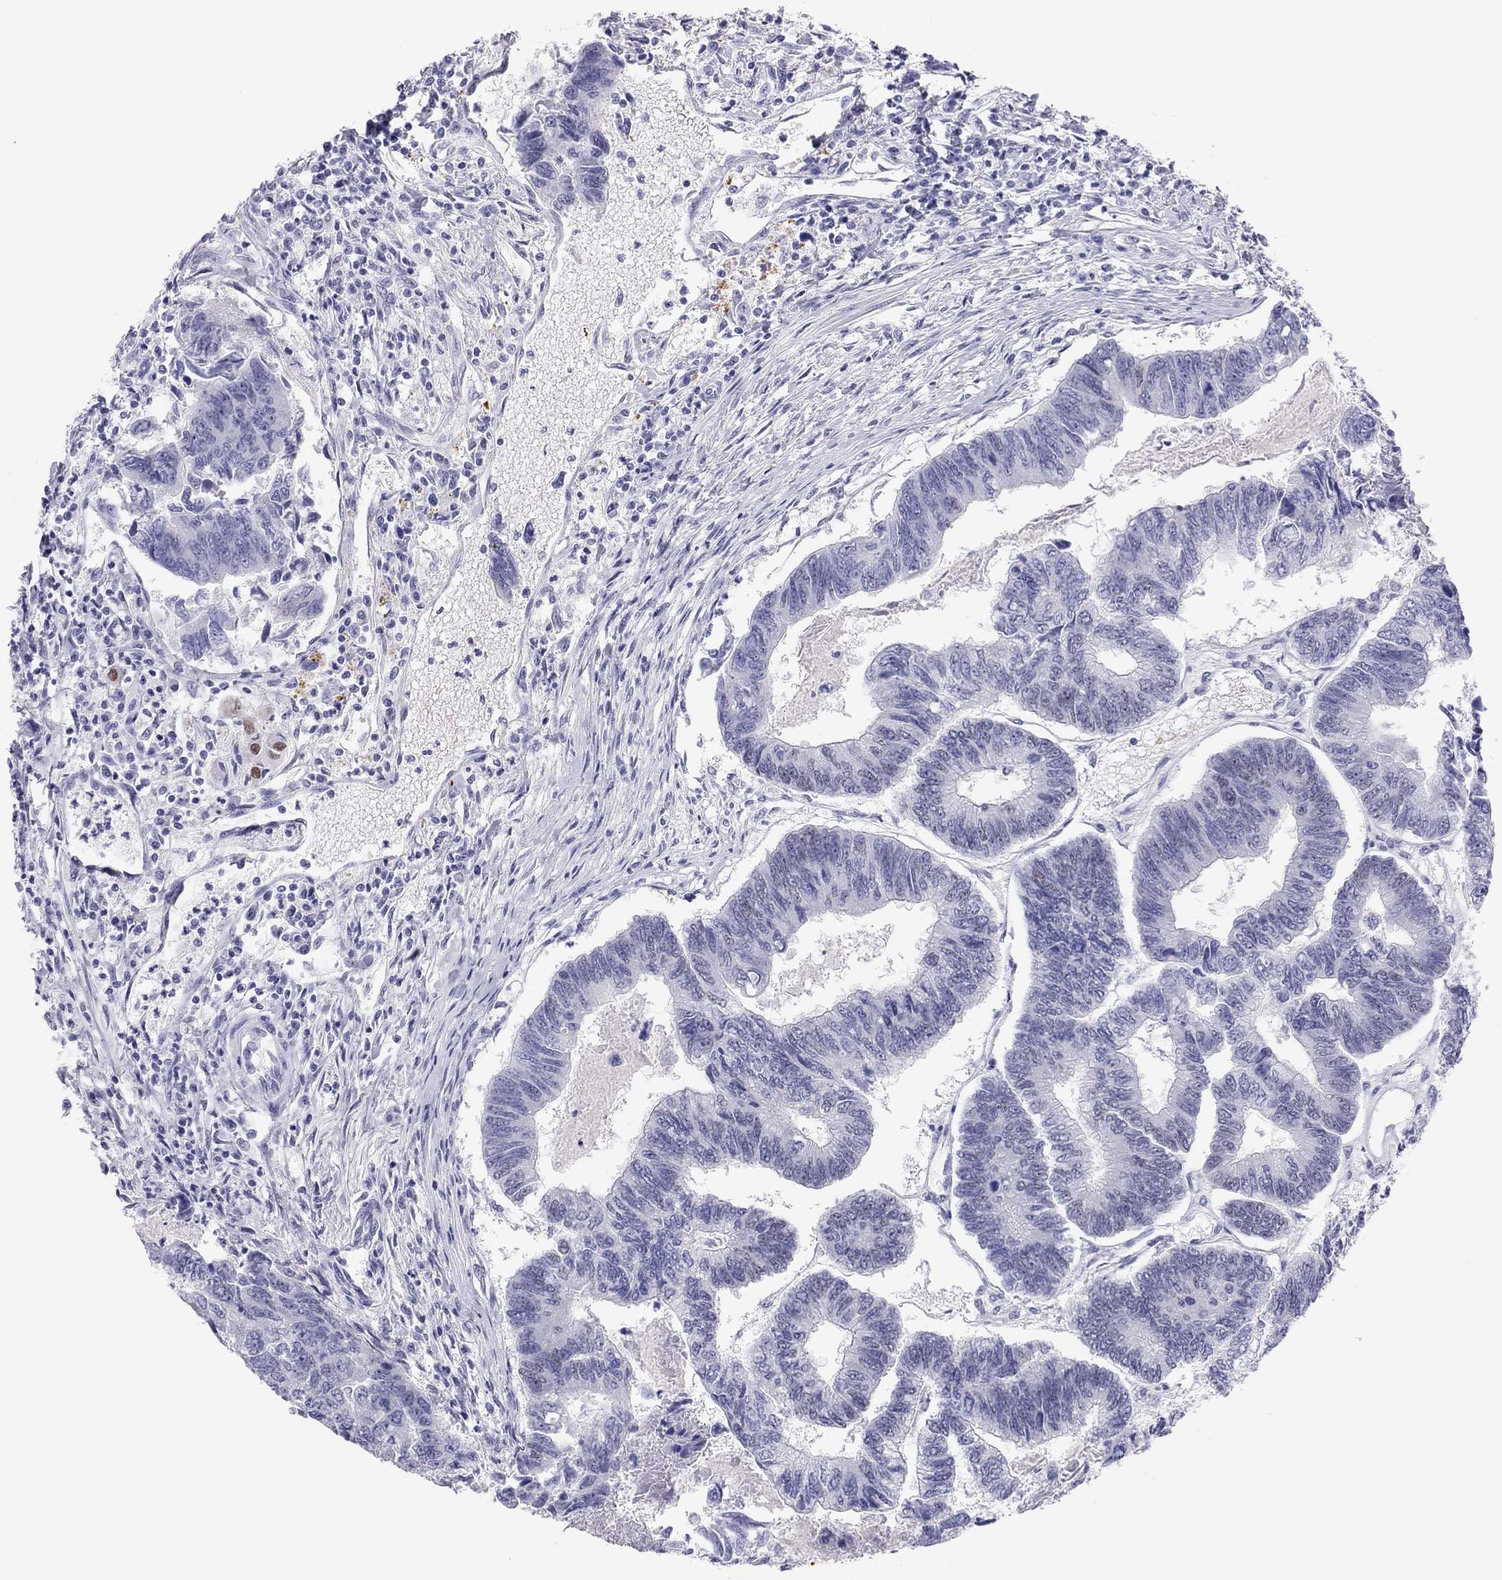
{"staining": {"intensity": "negative", "quantity": "none", "location": "none"}, "tissue": "colorectal cancer", "cell_type": "Tumor cells", "image_type": "cancer", "snomed": [{"axis": "morphology", "description": "Adenocarcinoma, NOS"}, {"axis": "topography", "description": "Colon"}], "caption": "The histopathology image reveals no staining of tumor cells in colorectal cancer.", "gene": "PHOX2A", "patient": {"sex": "female", "age": 65}}